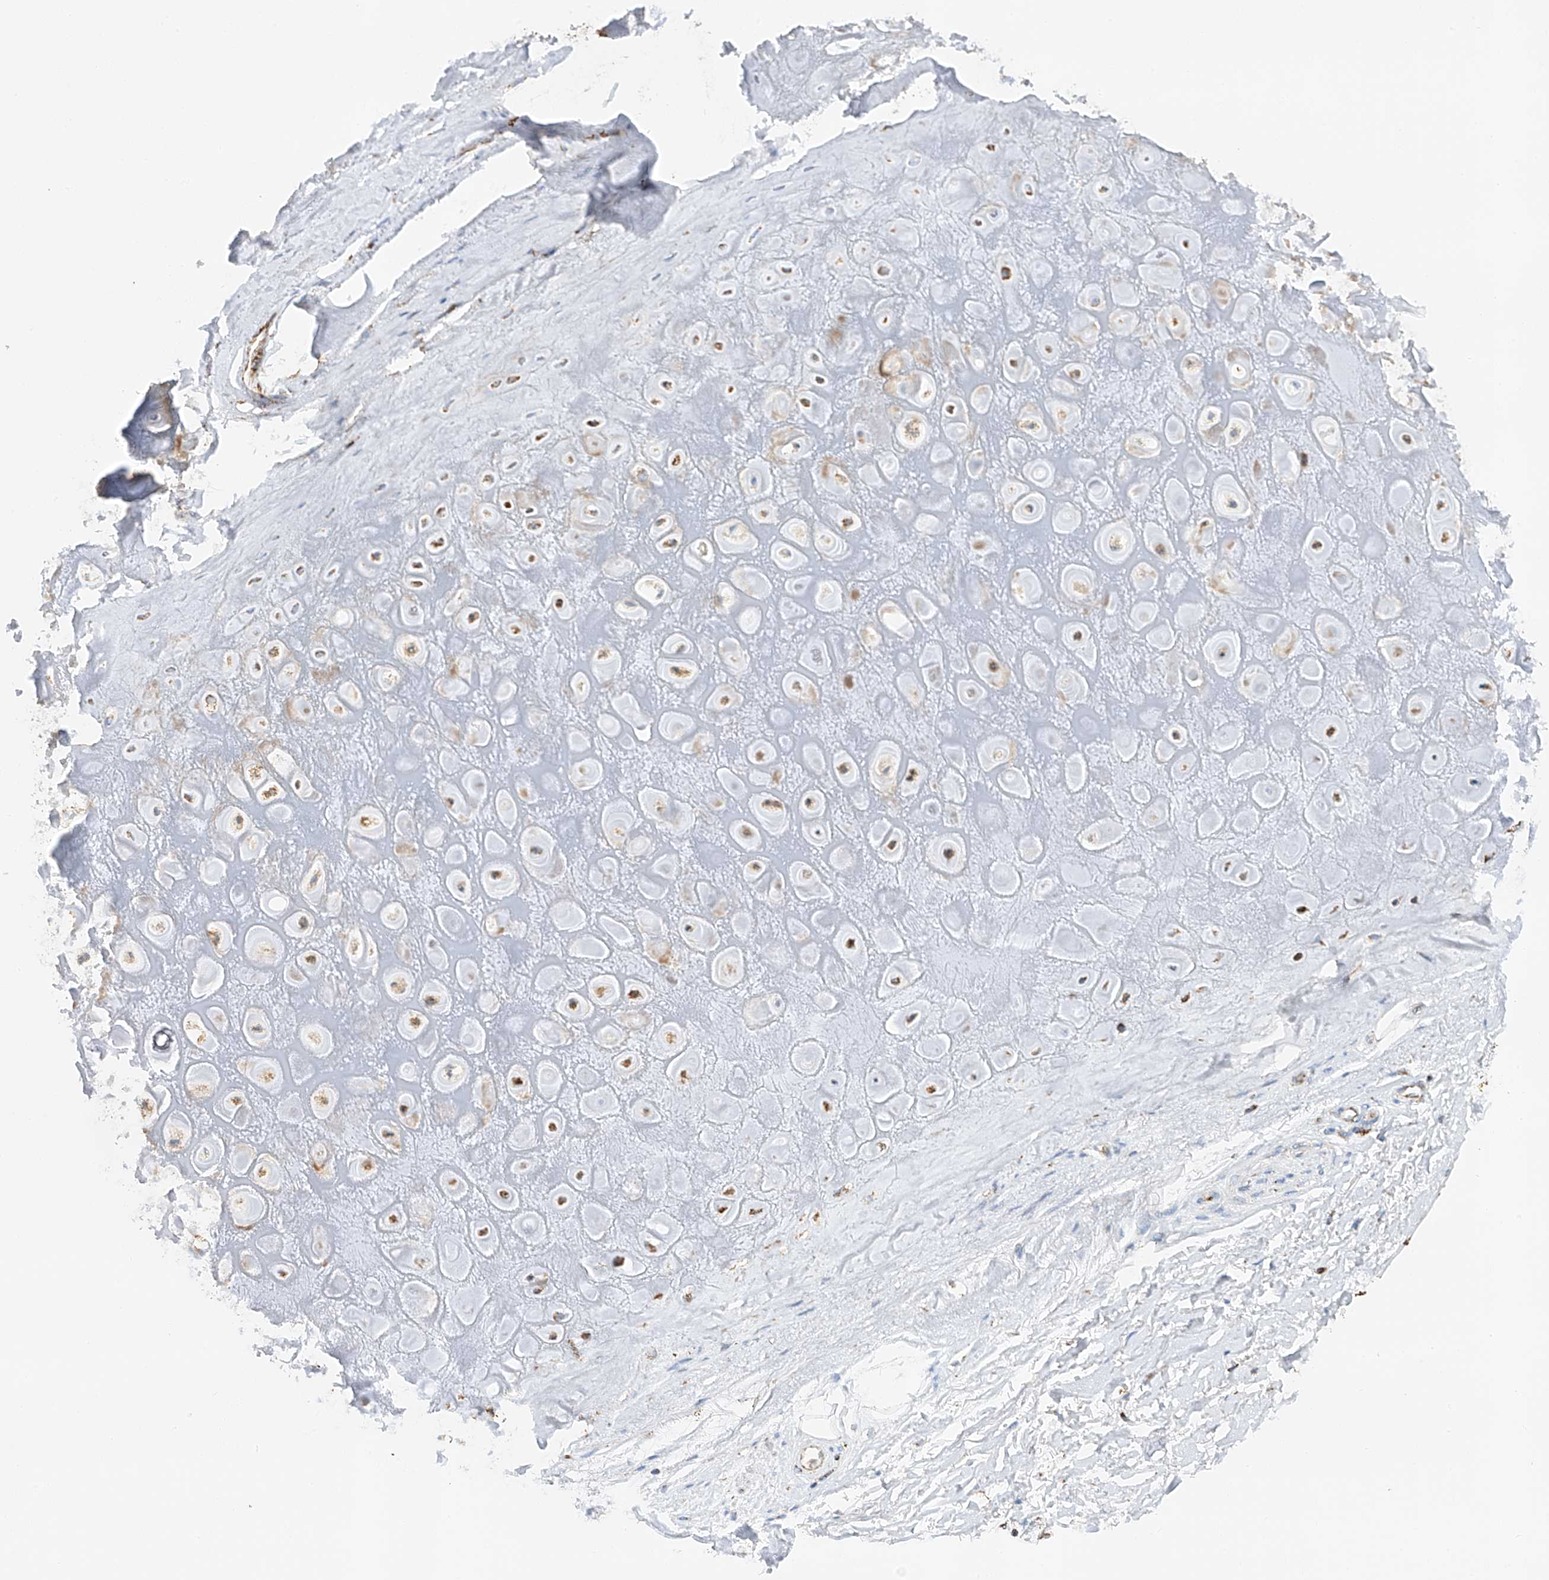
{"staining": {"intensity": "negative", "quantity": "none", "location": "none"}, "tissue": "adipose tissue", "cell_type": "Adipocytes", "image_type": "normal", "snomed": [{"axis": "morphology", "description": "Normal tissue, NOS"}, {"axis": "morphology", "description": "Basal cell carcinoma"}, {"axis": "topography", "description": "Skin"}], "caption": "This histopathology image is of normal adipose tissue stained with immunohistochemistry (IHC) to label a protein in brown with the nuclei are counter-stained blue. There is no expression in adipocytes. (DAB (3,3'-diaminobenzidine) IHC visualized using brightfield microscopy, high magnification).", "gene": "TTC27", "patient": {"sex": "female", "age": 89}}